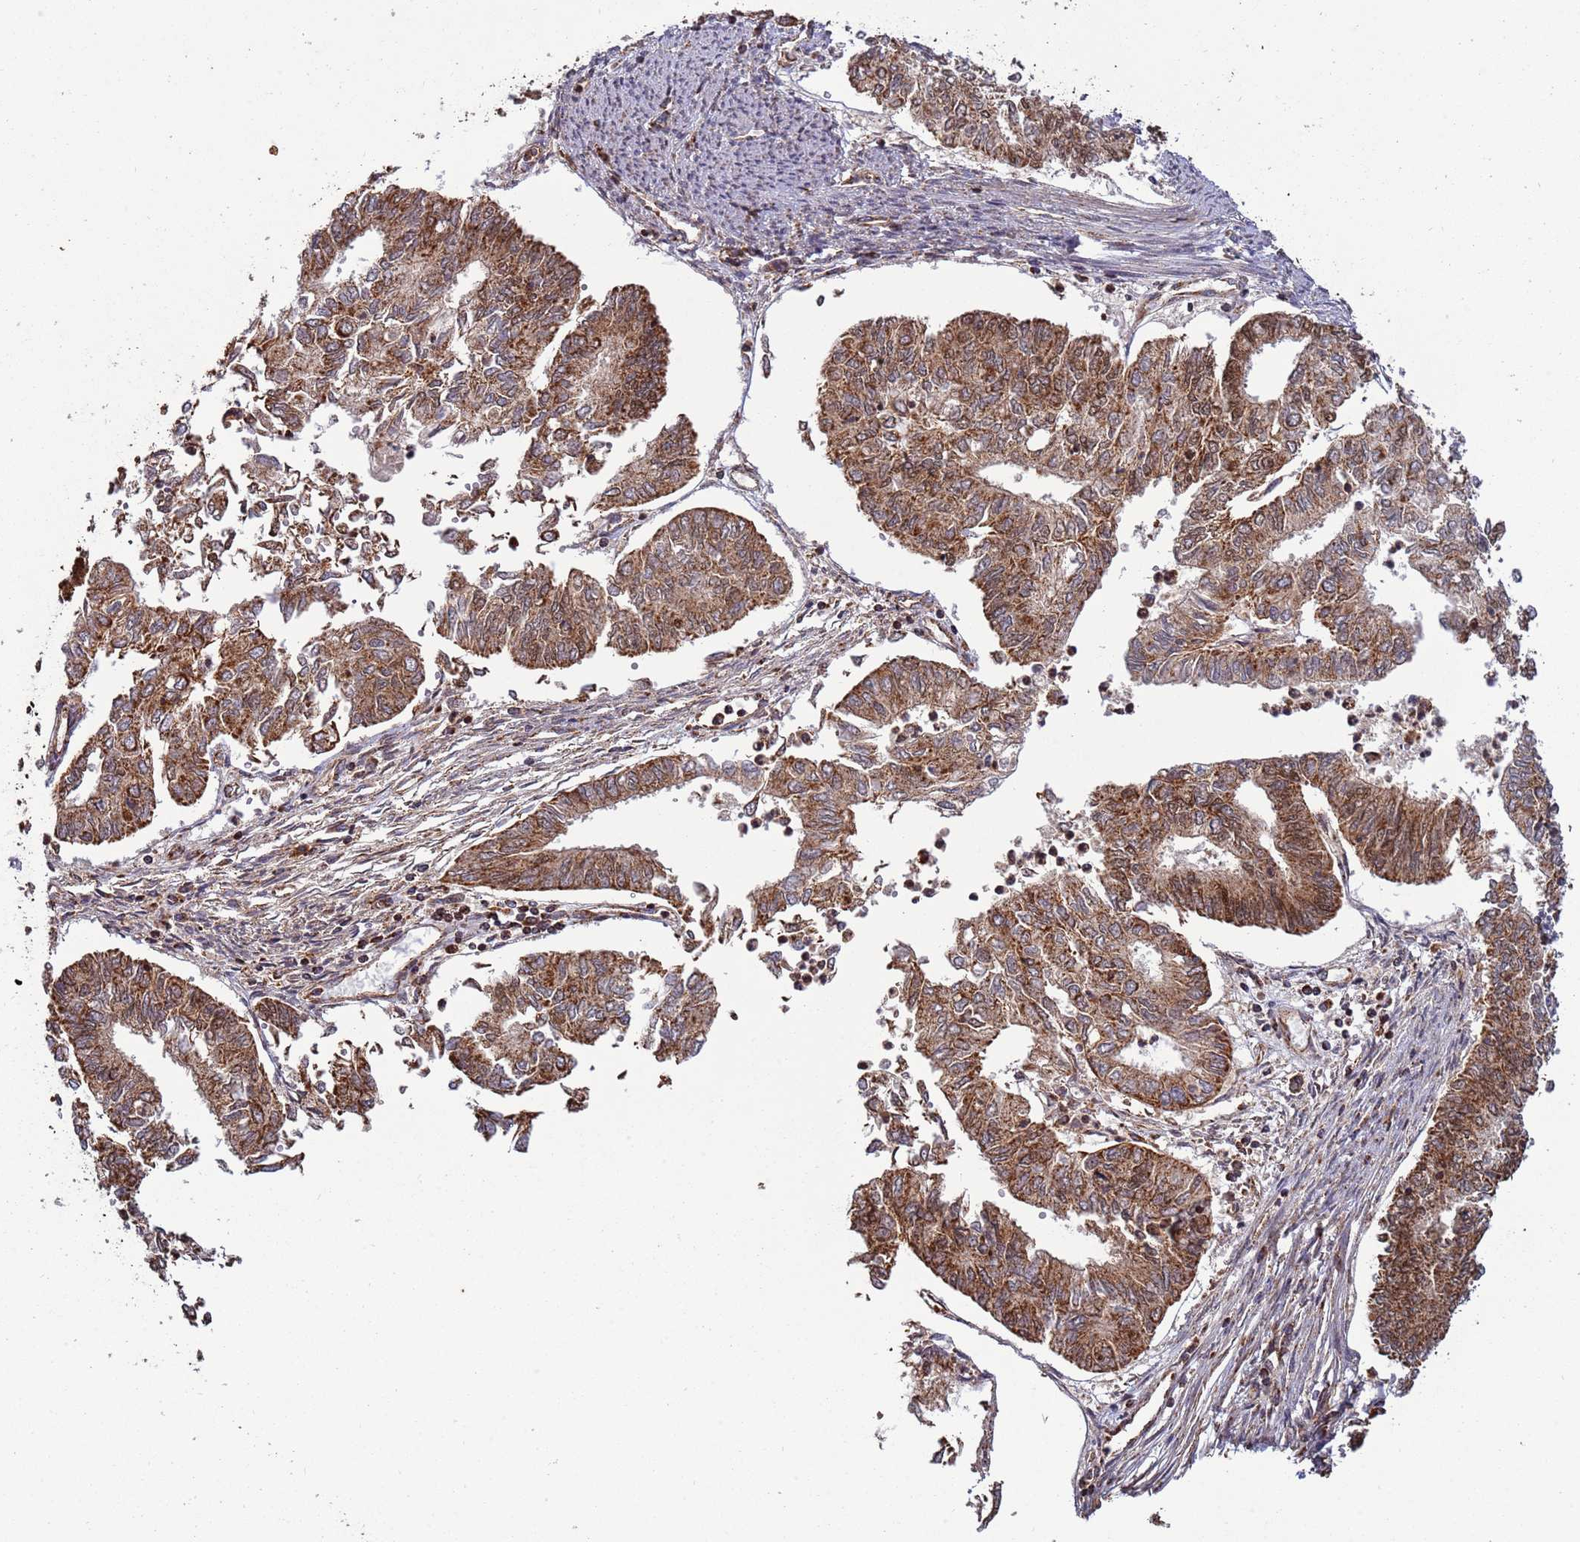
{"staining": {"intensity": "moderate", "quantity": ">75%", "location": "cytoplasmic/membranous"}, "tissue": "endometrial cancer", "cell_type": "Tumor cells", "image_type": "cancer", "snomed": [{"axis": "morphology", "description": "Adenocarcinoma, NOS"}, {"axis": "topography", "description": "Endometrium"}], "caption": "The immunohistochemical stain shows moderate cytoplasmic/membranous positivity in tumor cells of endometrial adenocarcinoma tissue. (DAB = brown stain, brightfield microscopy at high magnification).", "gene": "RCOR2", "patient": {"sex": "female", "age": 68}}